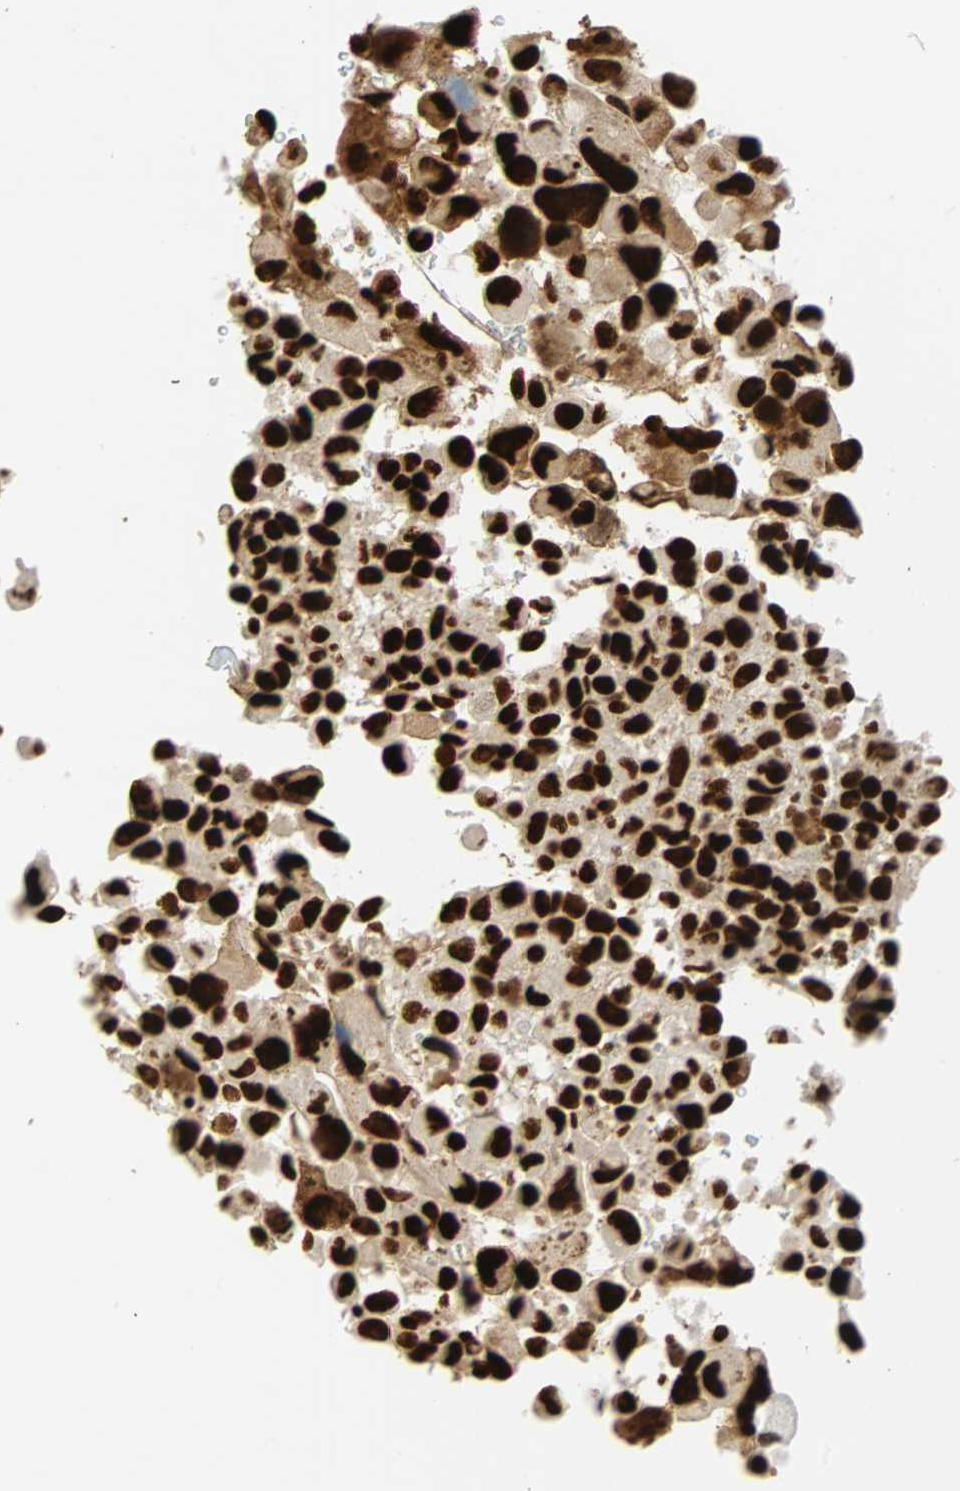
{"staining": {"intensity": "strong", "quantity": ">75%", "location": "nuclear"}, "tissue": "melanoma", "cell_type": "Tumor cells", "image_type": "cancer", "snomed": [{"axis": "morphology", "description": "Malignant melanoma, NOS"}, {"axis": "topography", "description": "Skin"}], "caption": "Human melanoma stained with a protein marker demonstrates strong staining in tumor cells.", "gene": "CDK12", "patient": {"sex": "female", "age": 73}}